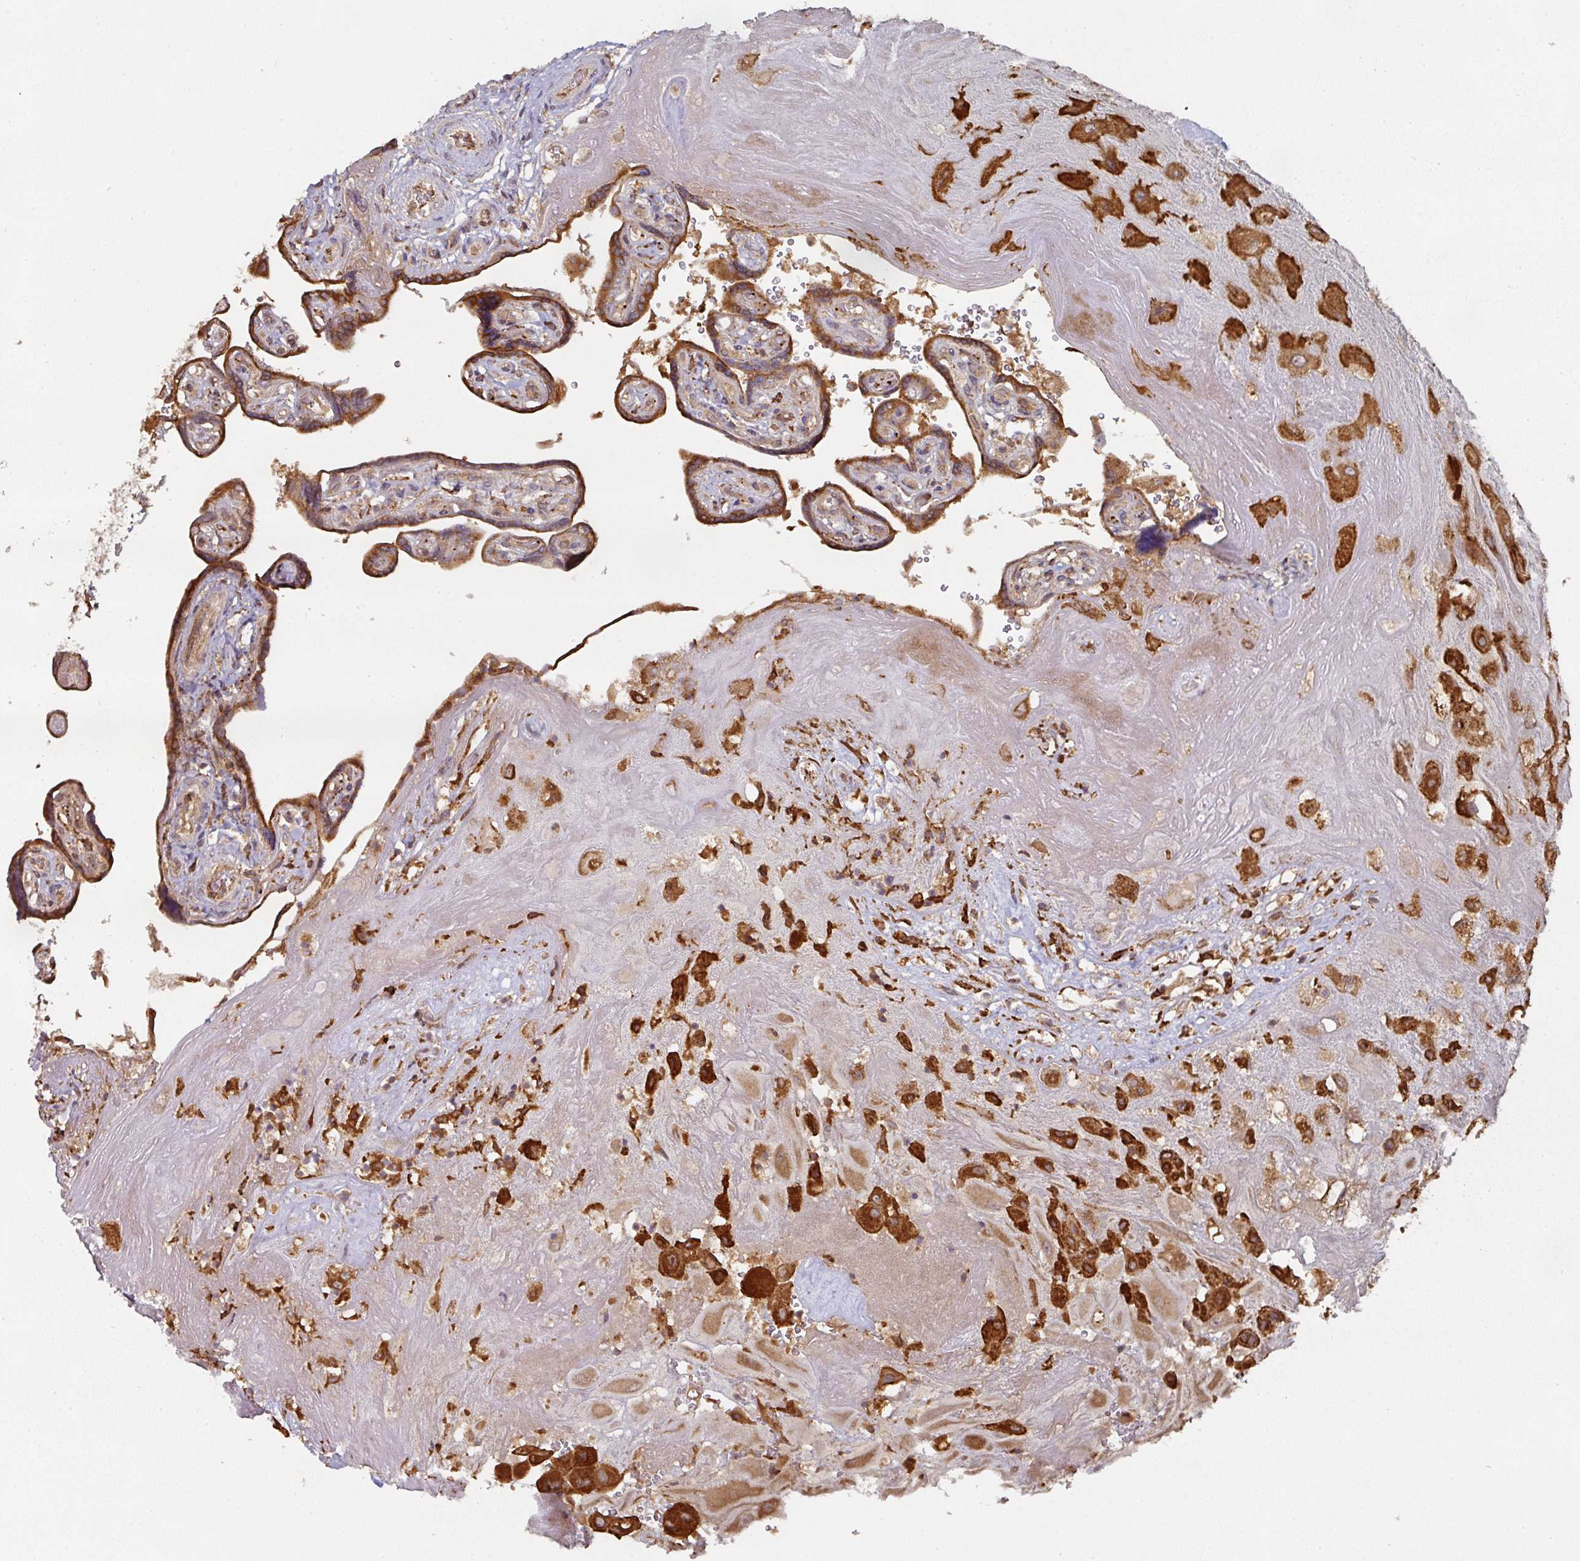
{"staining": {"intensity": "strong", "quantity": ">75%", "location": "cytoplasmic/membranous"}, "tissue": "placenta", "cell_type": "Decidual cells", "image_type": "normal", "snomed": [{"axis": "morphology", "description": "Normal tissue, NOS"}, {"axis": "topography", "description": "Placenta"}], "caption": "A high-resolution image shows IHC staining of normal placenta, which shows strong cytoplasmic/membranous staining in approximately >75% of decidual cells.", "gene": "CEP95", "patient": {"sex": "female", "age": 32}}